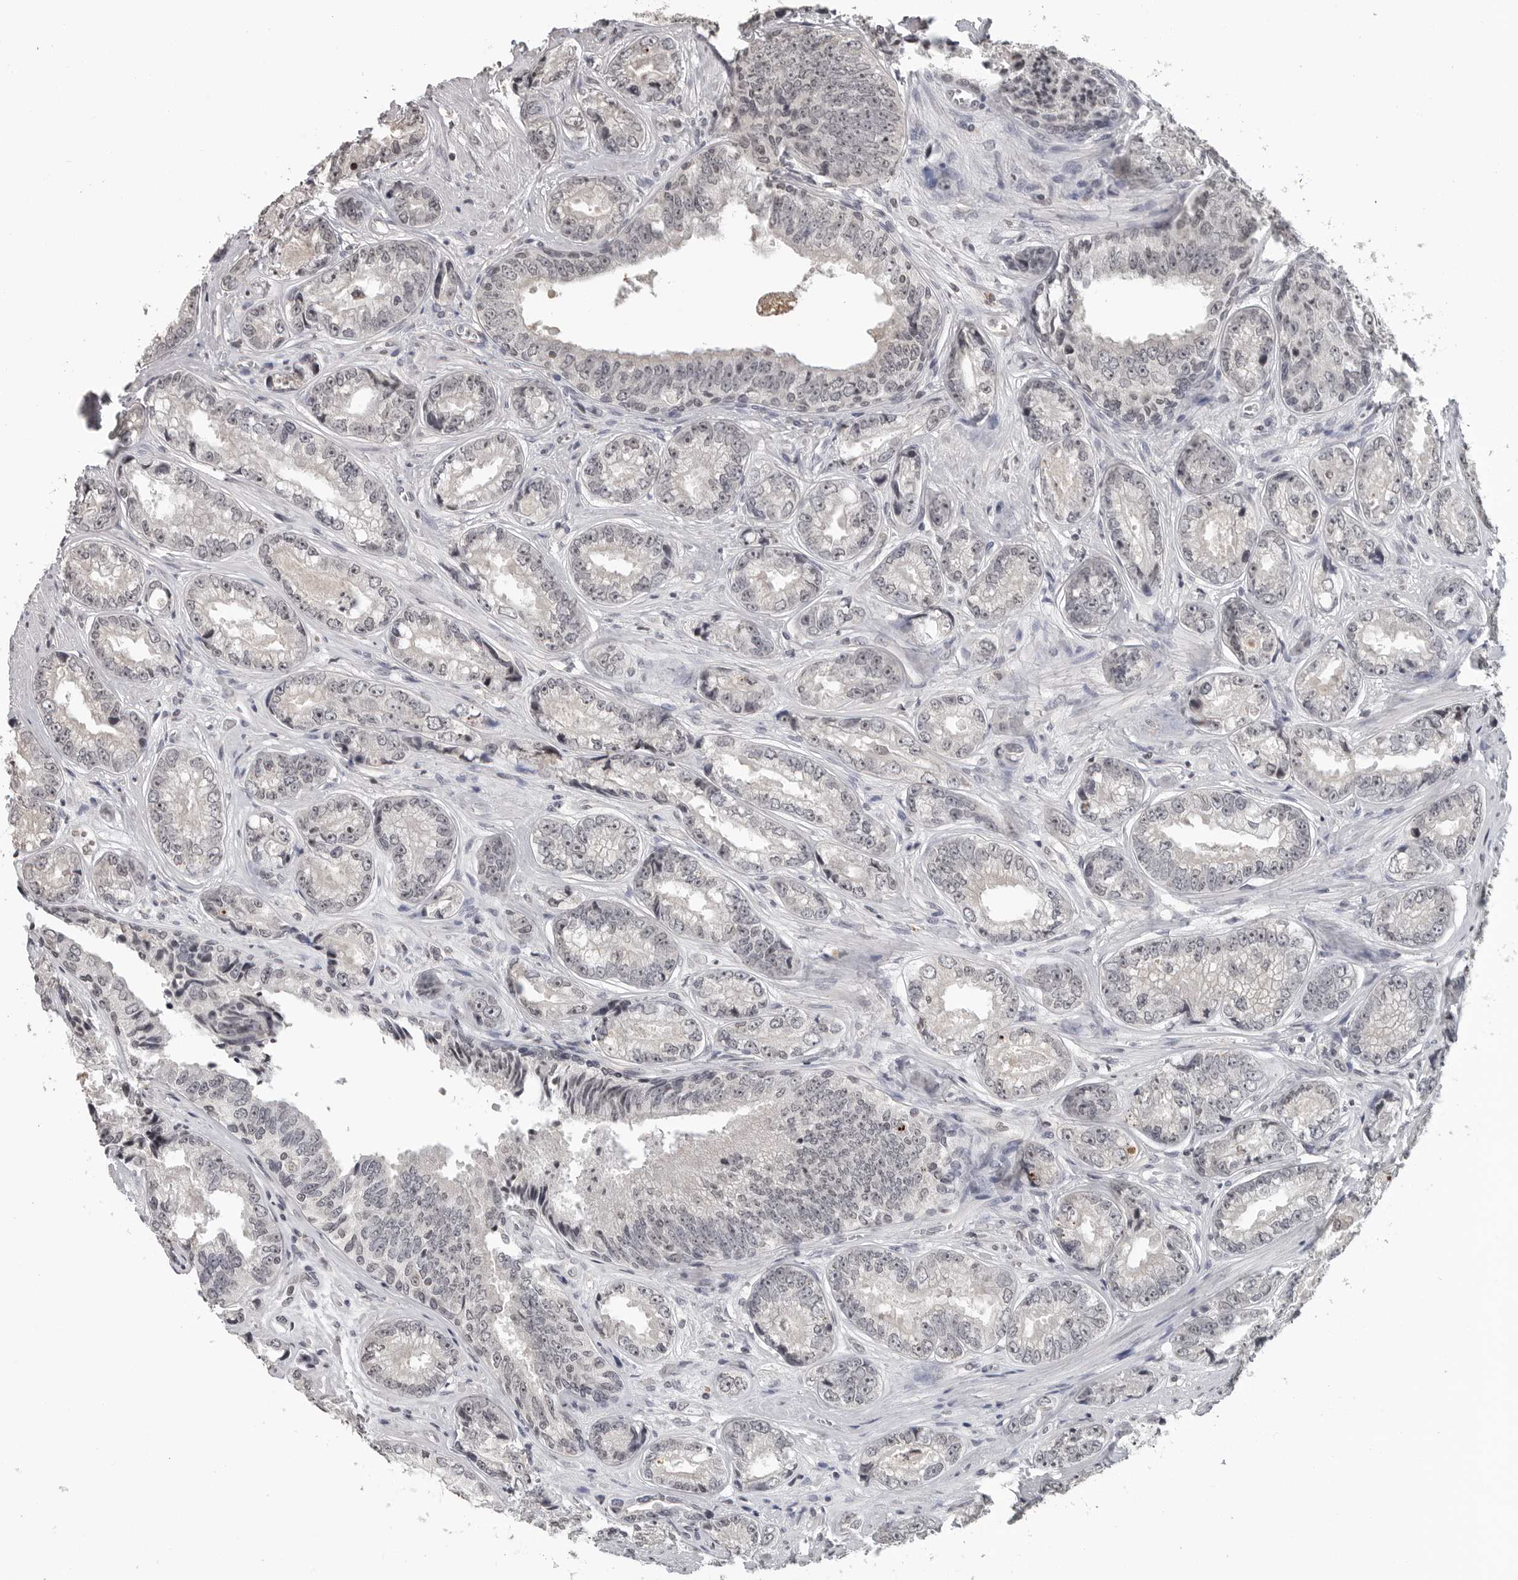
{"staining": {"intensity": "negative", "quantity": "none", "location": "none"}, "tissue": "prostate cancer", "cell_type": "Tumor cells", "image_type": "cancer", "snomed": [{"axis": "morphology", "description": "Adenocarcinoma, High grade"}, {"axis": "topography", "description": "Prostate"}], "caption": "Prostate high-grade adenocarcinoma was stained to show a protein in brown. There is no significant staining in tumor cells.", "gene": "DDX54", "patient": {"sex": "male", "age": 61}}